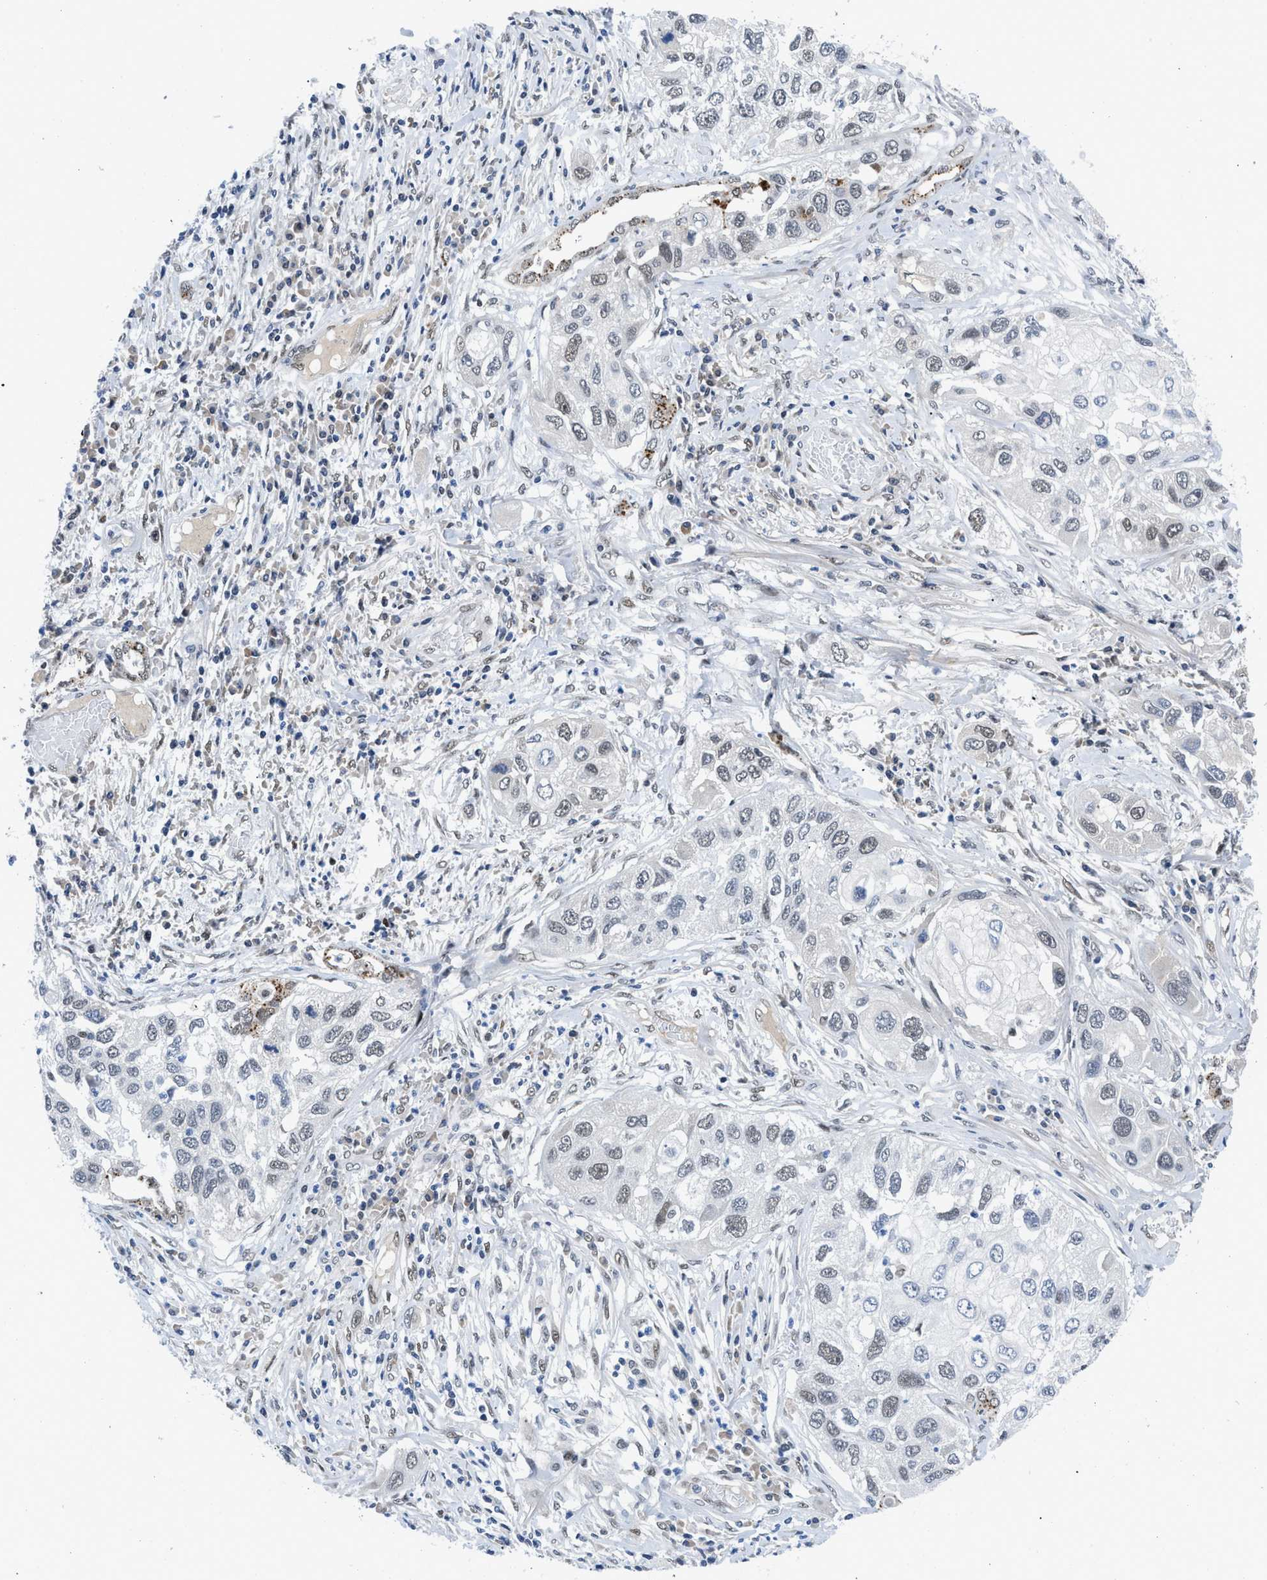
{"staining": {"intensity": "weak", "quantity": "<25%", "location": "nuclear"}, "tissue": "lung cancer", "cell_type": "Tumor cells", "image_type": "cancer", "snomed": [{"axis": "morphology", "description": "Squamous cell carcinoma, NOS"}, {"axis": "topography", "description": "Lung"}], "caption": "DAB (3,3'-diaminobenzidine) immunohistochemical staining of lung cancer displays no significant expression in tumor cells. (DAB immunohistochemistry visualized using brightfield microscopy, high magnification).", "gene": "SMARCAD1", "patient": {"sex": "male", "age": 71}}